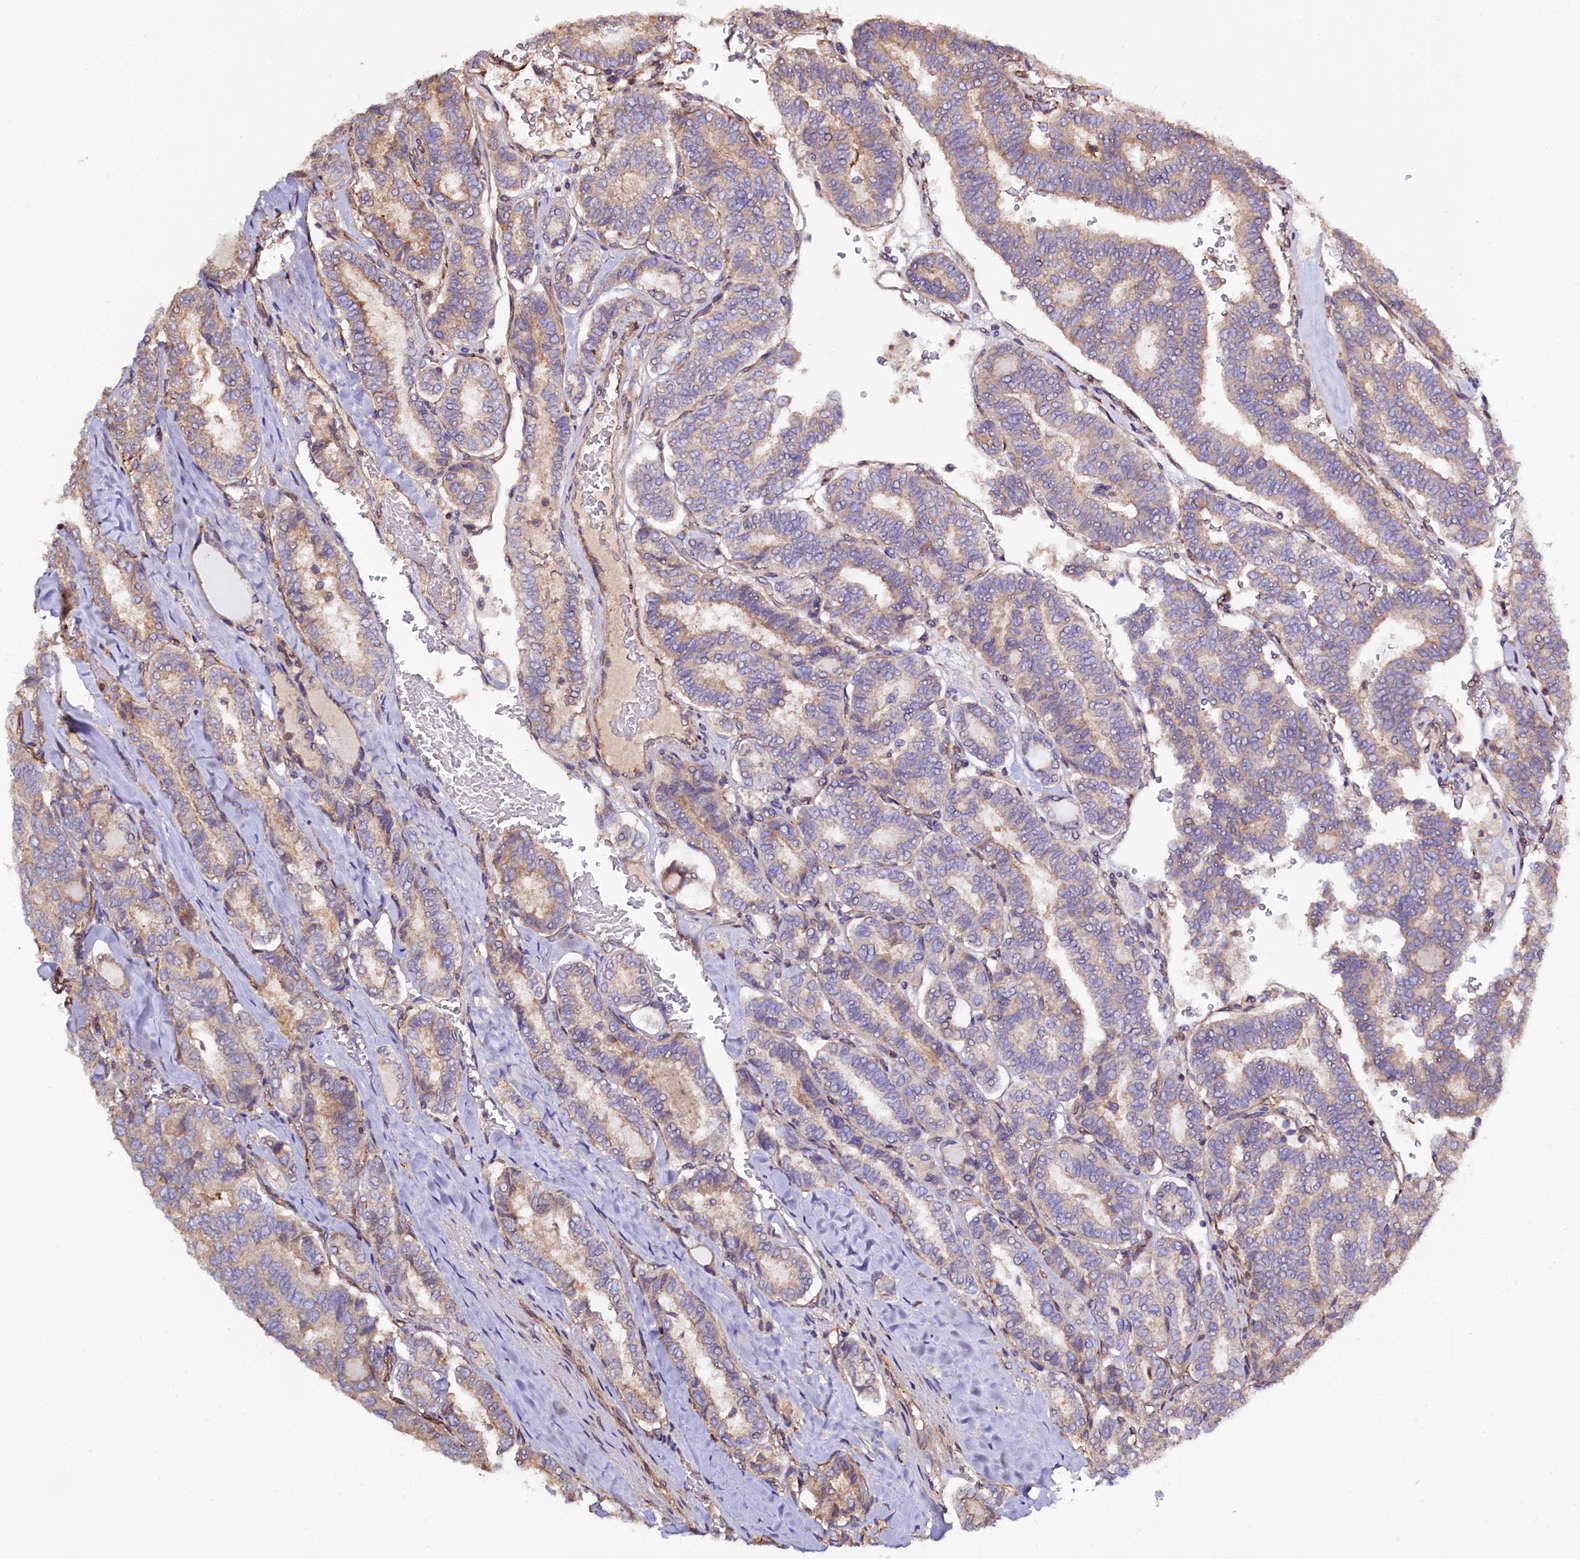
{"staining": {"intensity": "weak", "quantity": "25%-75%", "location": "cytoplasmic/membranous"}, "tissue": "thyroid cancer", "cell_type": "Tumor cells", "image_type": "cancer", "snomed": [{"axis": "morphology", "description": "Papillary adenocarcinoma, NOS"}, {"axis": "topography", "description": "Thyroid gland"}], "caption": "Thyroid cancer (papillary adenocarcinoma) tissue shows weak cytoplasmic/membranous expression in approximately 25%-75% of tumor cells, visualized by immunohistochemistry.", "gene": "KLHDC4", "patient": {"sex": "female", "age": 35}}